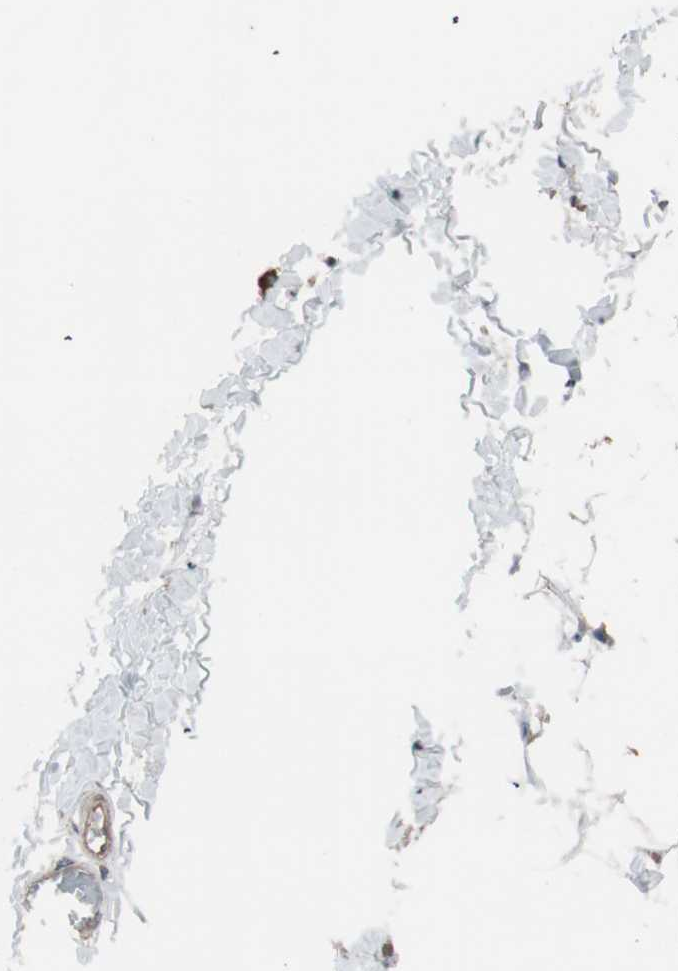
{"staining": {"intensity": "moderate", "quantity": ">75%", "location": "cytoplasmic/membranous"}, "tissue": "adipose tissue", "cell_type": "Adipocytes", "image_type": "normal", "snomed": [{"axis": "morphology", "description": "Normal tissue, NOS"}, {"axis": "topography", "description": "Soft tissue"}], "caption": "IHC staining of unremarkable adipose tissue, which displays medium levels of moderate cytoplasmic/membranous staining in approximately >75% of adipocytes indicating moderate cytoplasmic/membranous protein positivity. The staining was performed using DAB (3,3'-diaminobenzidine) (brown) for protein detection and nuclei were counterstained in hematoxylin (blue).", "gene": "ATG7", "patient": {"sex": "male", "age": 26}}